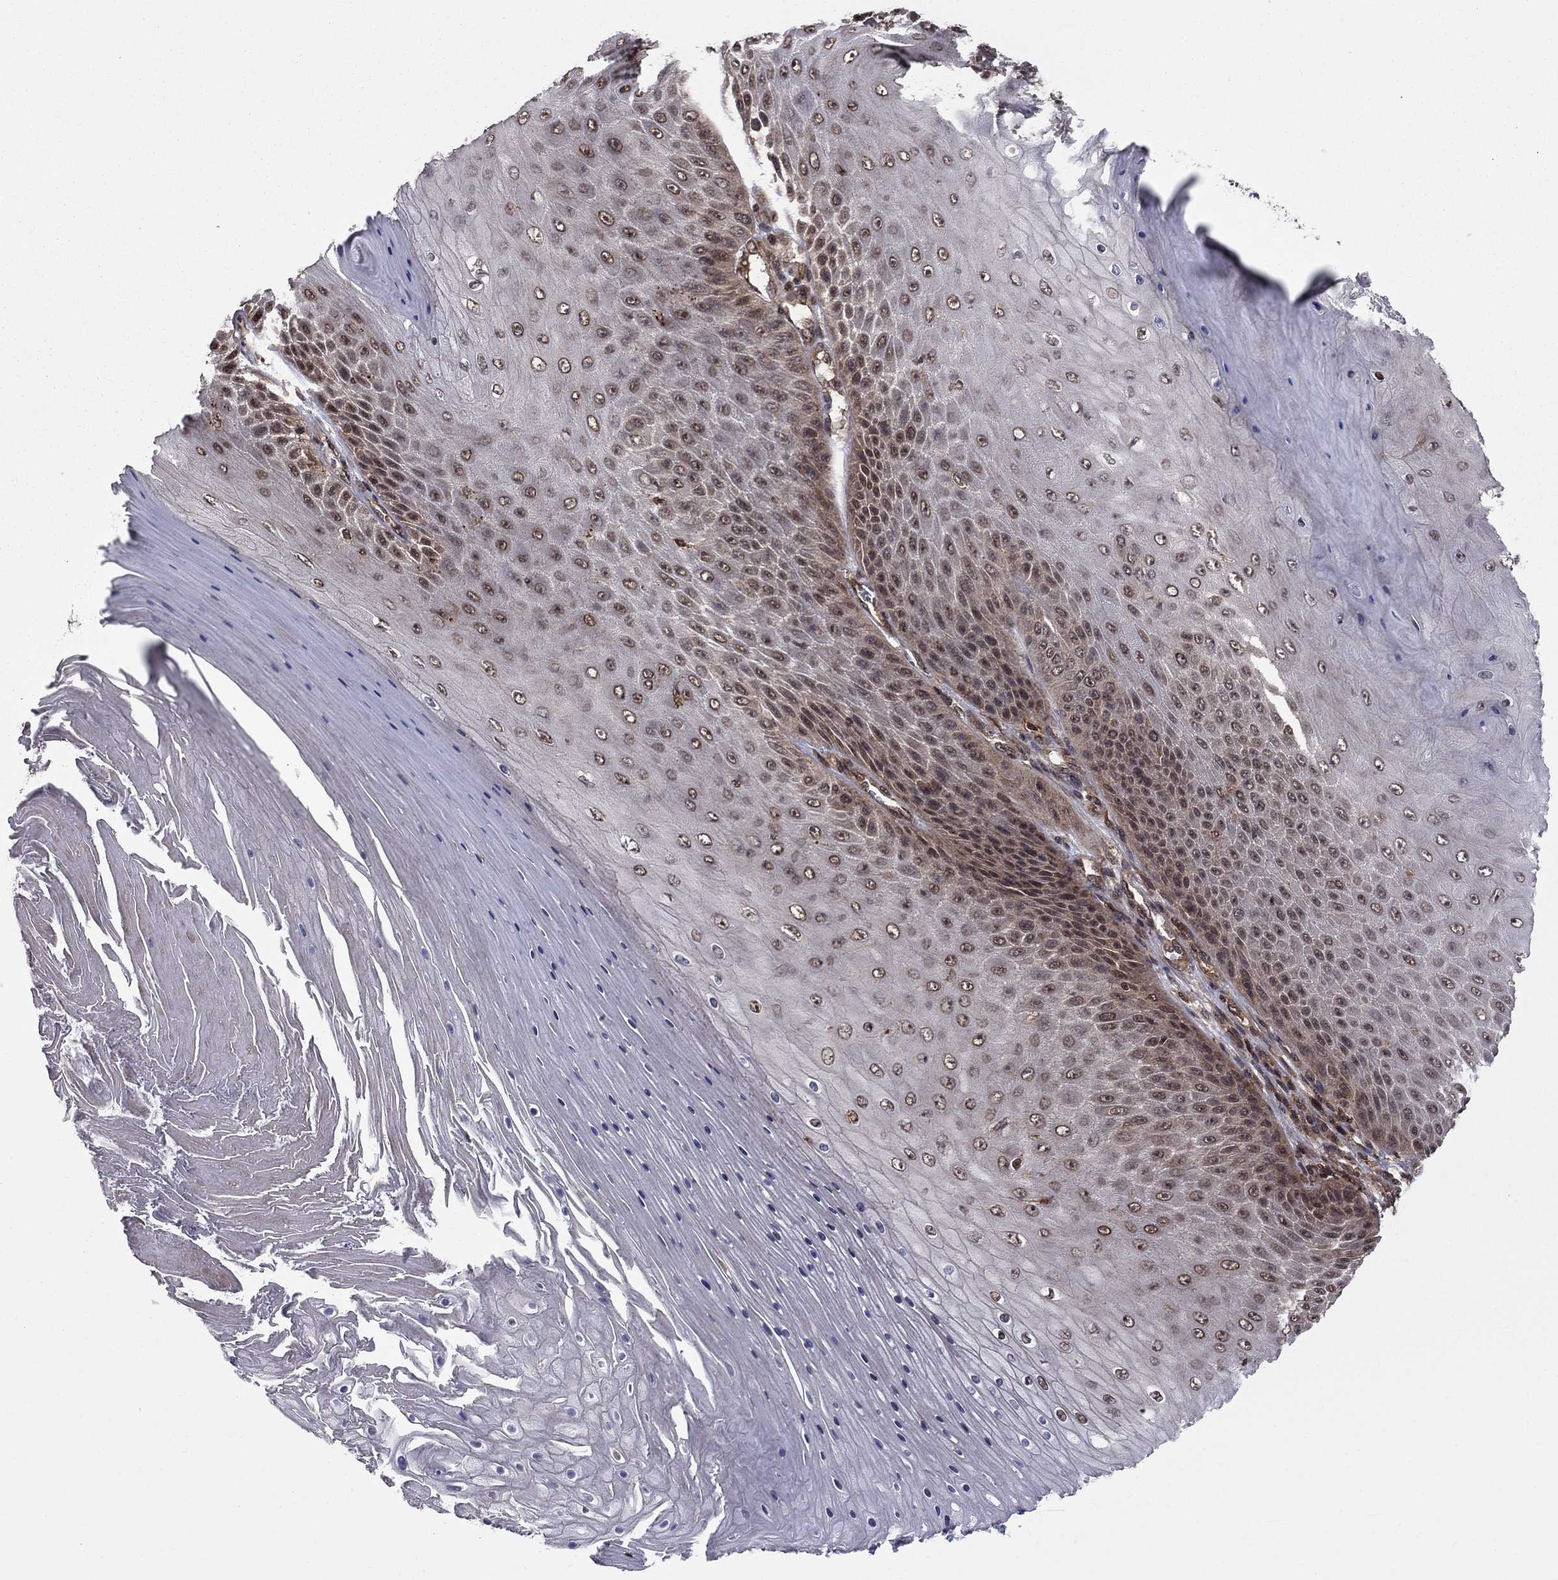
{"staining": {"intensity": "strong", "quantity": "<25%", "location": "nuclear"}, "tissue": "skin cancer", "cell_type": "Tumor cells", "image_type": "cancer", "snomed": [{"axis": "morphology", "description": "Squamous cell carcinoma, NOS"}, {"axis": "topography", "description": "Skin"}], "caption": "The immunohistochemical stain shows strong nuclear staining in tumor cells of squamous cell carcinoma (skin) tissue.", "gene": "SSX2IP", "patient": {"sex": "male", "age": 62}}